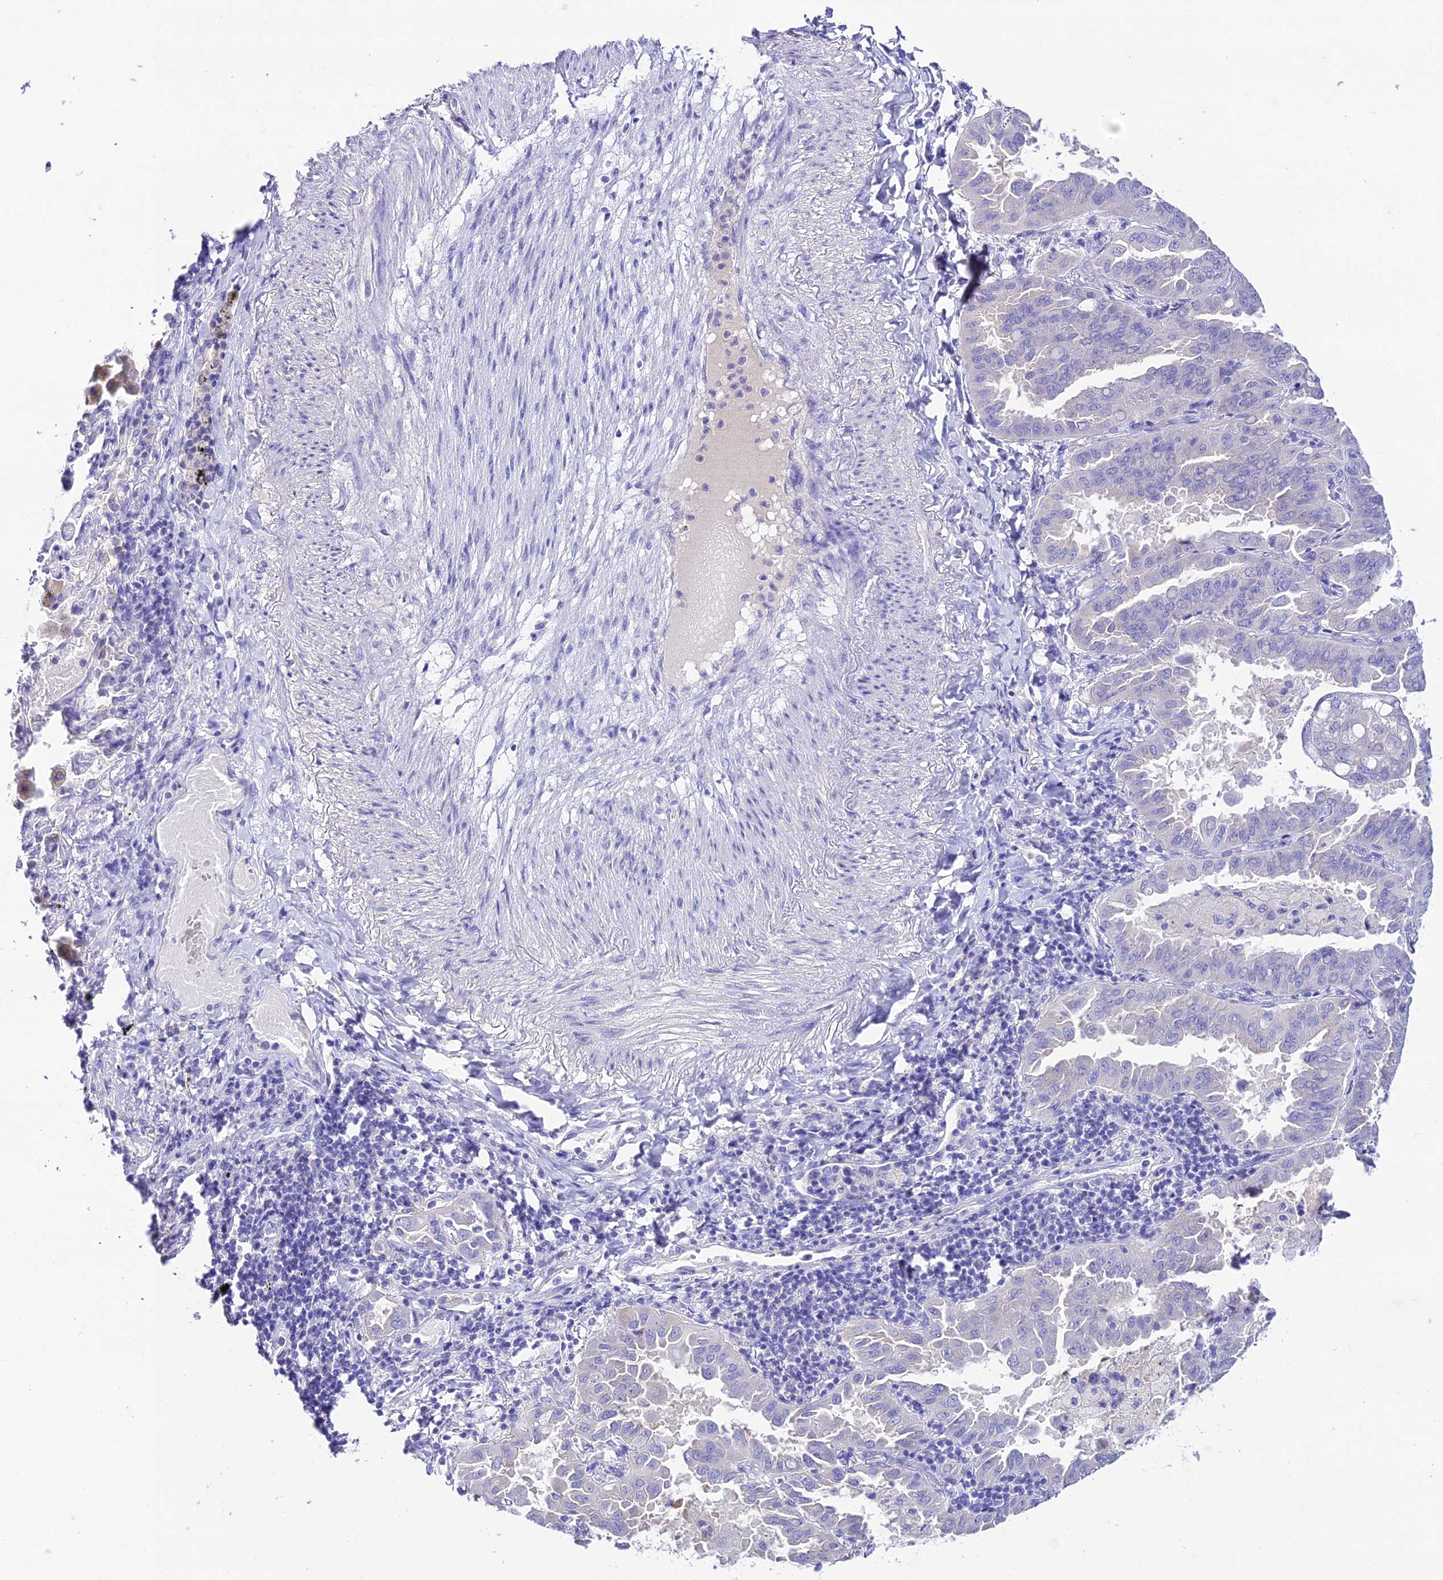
{"staining": {"intensity": "negative", "quantity": "none", "location": "none"}, "tissue": "lung cancer", "cell_type": "Tumor cells", "image_type": "cancer", "snomed": [{"axis": "morphology", "description": "Adenocarcinoma, NOS"}, {"axis": "topography", "description": "Lung"}], "caption": "Photomicrograph shows no protein staining in tumor cells of lung adenocarcinoma tissue. (Brightfield microscopy of DAB (3,3'-diaminobenzidine) IHC at high magnification).", "gene": "NLRP6", "patient": {"sex": "male", "age": 64}}